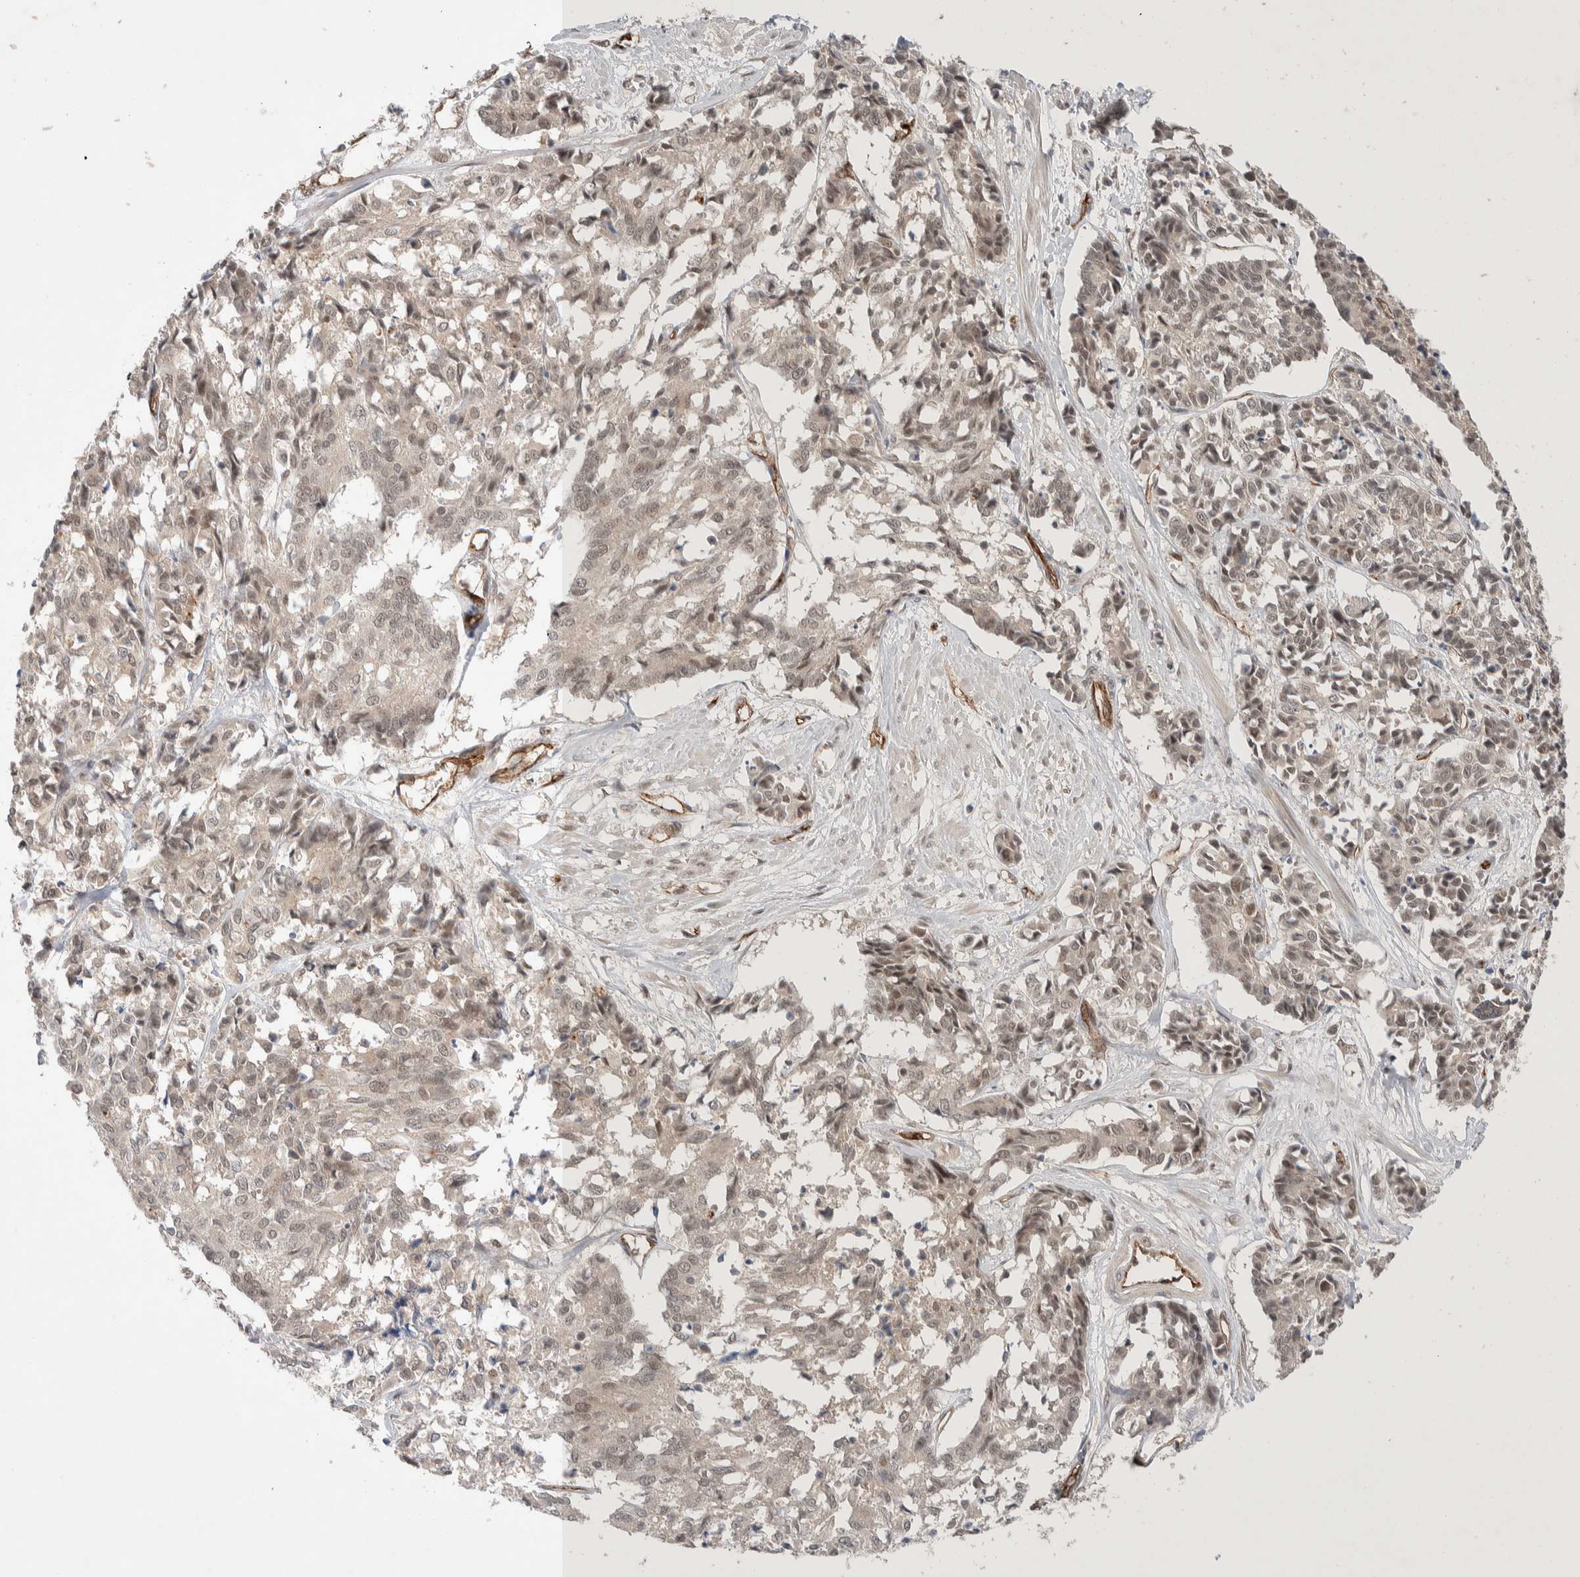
{"staining": {"intensity": "weak", "quantity": "25%-75%", "location": "nuclear"}, "tissue": "cervical cancer", "cell_type": "Tumor cells", "image_type": "cancer", "snomed": [{"axis": "morphology", "description": "Squamous cell carcinoma, NOS"}, {"axis": "topography", "description": "Cervix"}], "caption": "Brown immunohistochemical staining in human cervical squamous cell carcinoma demonstrates weak nuclear expression in about 25%-75% of tumor cells.", "gene": "ZNF704", "patient": {"sex": "female", "age": 35}}